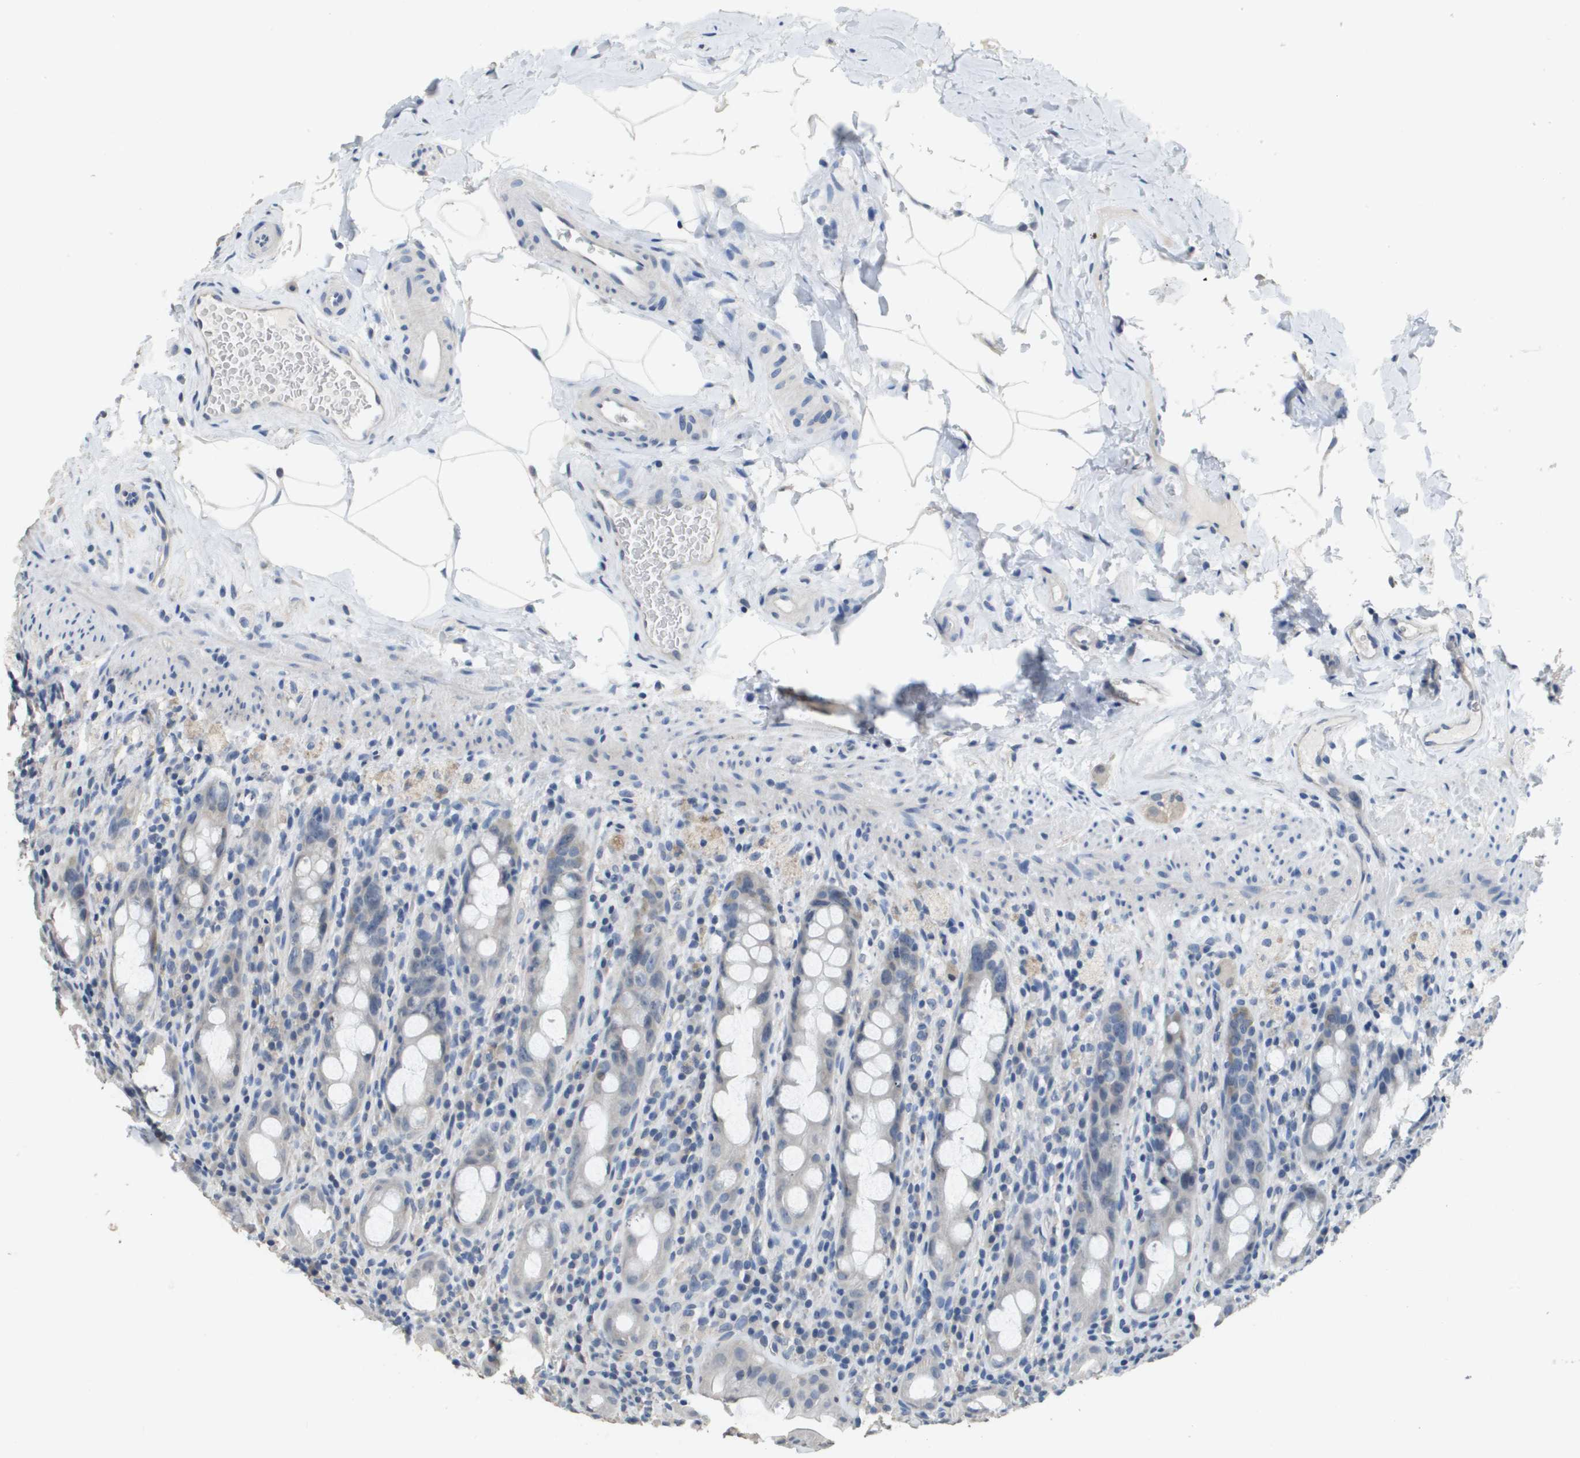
{"staining": {"intensity": "negative", "quantity": "none", "location": "none"}, "tissue": "rectum", "cell_type": "Glandular cells", "image_type": "normal", "snomed": [{"axis": "morphology", "description": "Normal tissue, NOS"}, {"axis": "topography", "description": "Rectum"}], "caption": "This micrograph is of unremarkable rectum stained with immunohistochemistry (IHC) to label a protein in brown with the nuclei are counter-stained blue. There is no staining in glandular cells. (Brightfield microscopy of DAB immunohistochemistry at high magnification).", "gene": "MT3", "patient": {"sex": "male", "age": 44}}